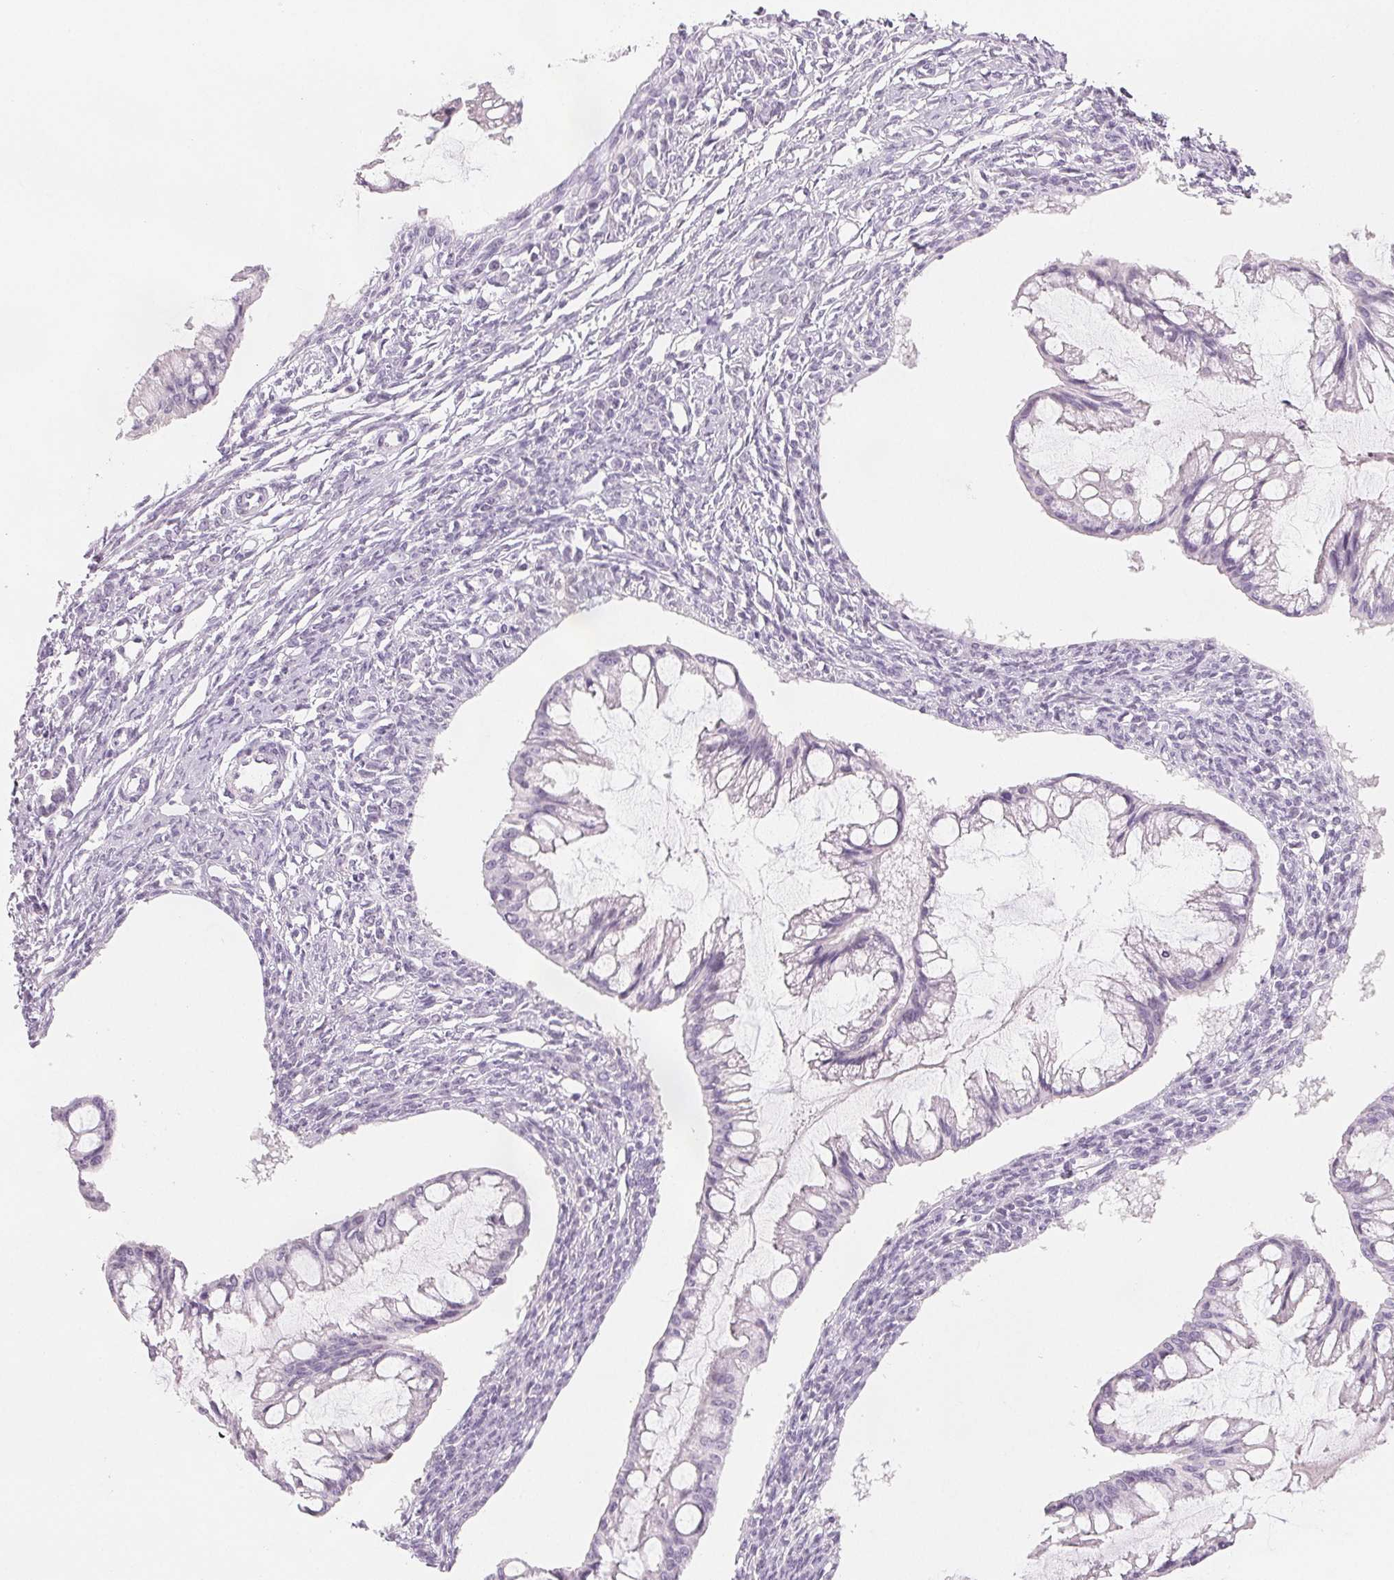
{"staining": {"intensity": "negative", "quantity": "none", "location": "none"}, "tissue": "ovarian cancer", "cell_type": "Tumor cells", "image_type": "cancer", "snomed": [{"axis": "morphology", "description": "Cystadenocarcinoma, mucinous, NOS"}, {"axis": "topography", "description": "Ovary"}], "caption": "High power microscopy photomicrograph of an IHC image of ovarian mucinous cystadenocarcinoma, revealing no significant expression in tumor cells.", "gene": "CD69", "patient": {"sex": "female", "age": 73}}